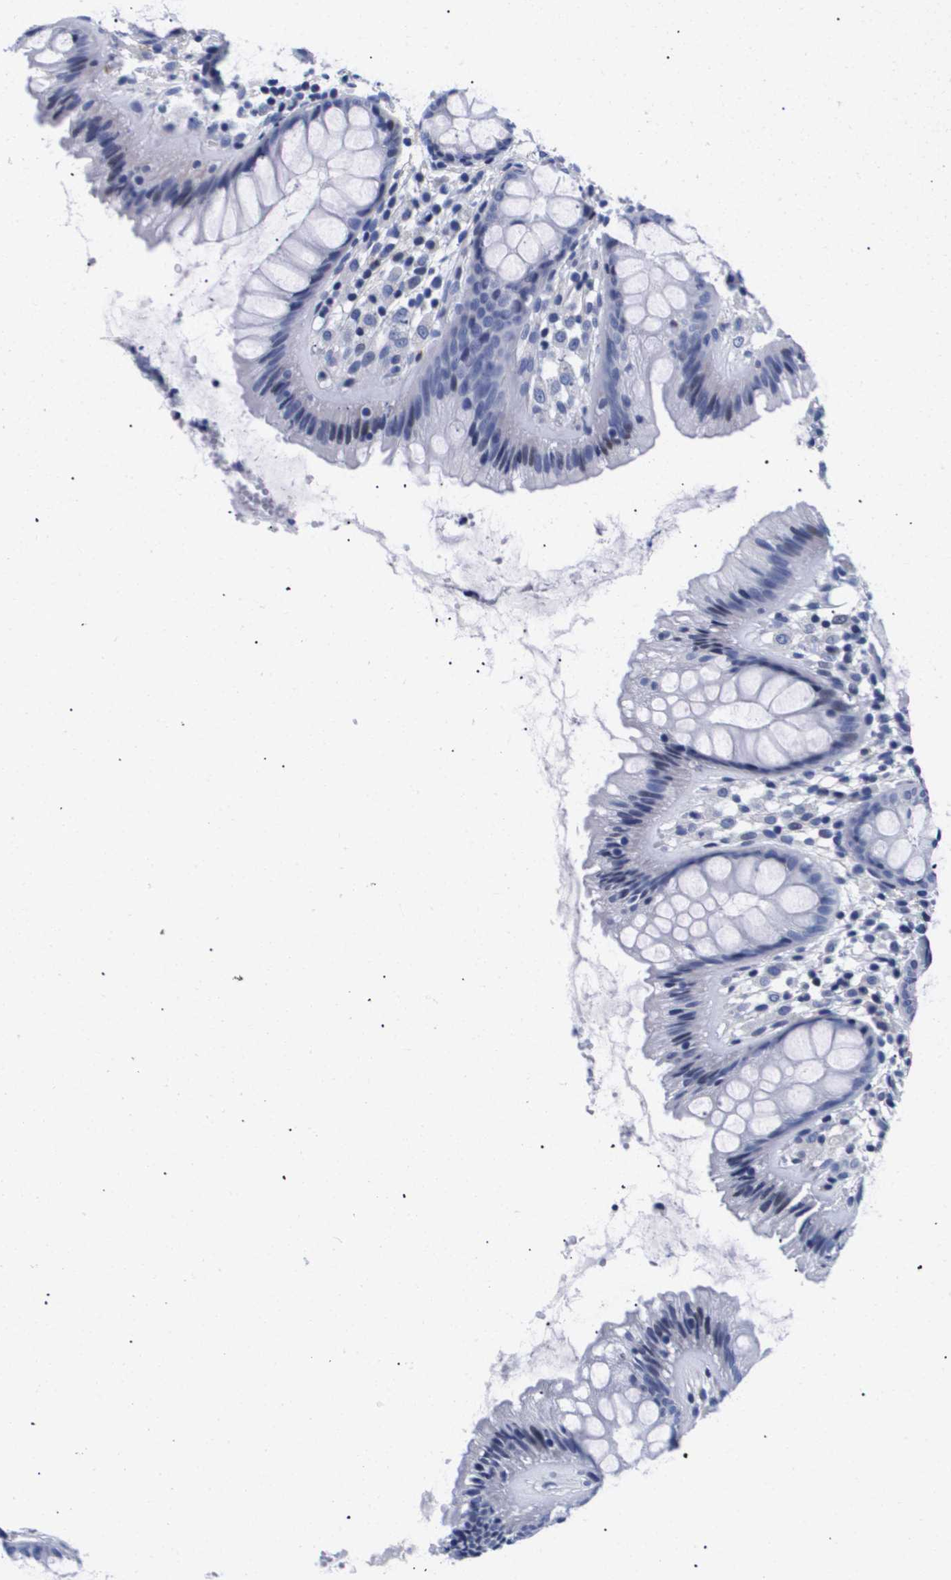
{"staining": {"intensity": "negative", "quantity": "none", "location": "none"}, "tissue": "colon", "cell_type": "Endothelial cells", "image_type": "normal", "snomed": [{"axis": "morphology", "description": "Normal tissue, NOS"}, {"axis": "topography", "description": "Colon"}], "caption": "IHC image of normal colon: colon stained with DAB (3,3'-diaminobenzidine) shows no significant protein expression in endothelial cells.", "gene": "SHD", "patient": {"sex": "female", "age": 56}}